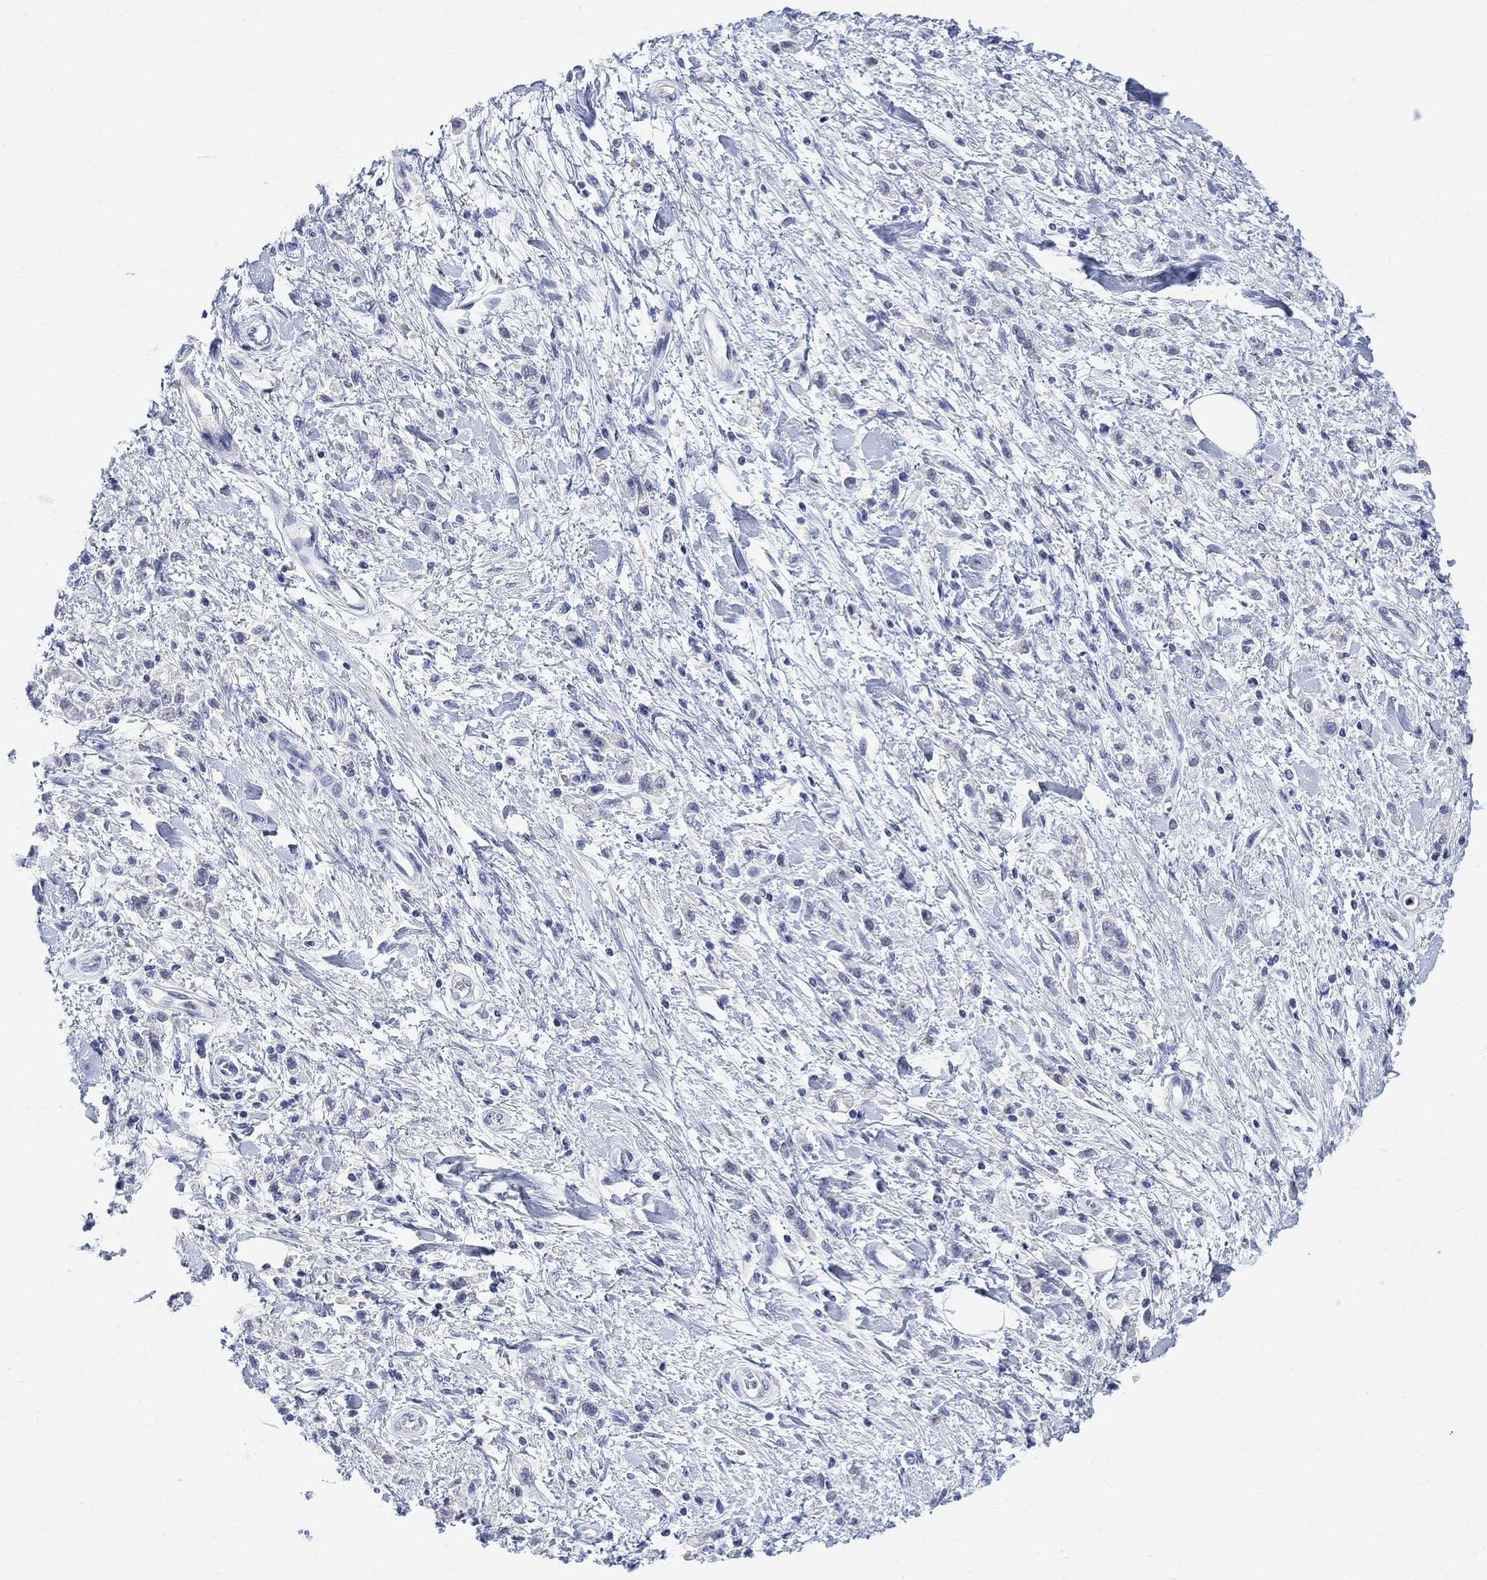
{"staining": {"intensity": "negative", "quantity": "none", "location": "none"}, "tissue": "stomach cancer", "cell_type": "Tumor cells", "image_type": "cancer", "snomed": [{"axis": "morphology", "description": "Adenocarcinoma, NOS"}, {"axis": "topography", "description": "Stomach"}], "caption": "DAB (3,3'-diaminobenzidine) immunohistochemical staining of stomach cancer (adenocarcinoma) exhibits no significant expression in tumor cells.", "gene": "FBP2", "patient": {"sex": "male", "age": 77}}